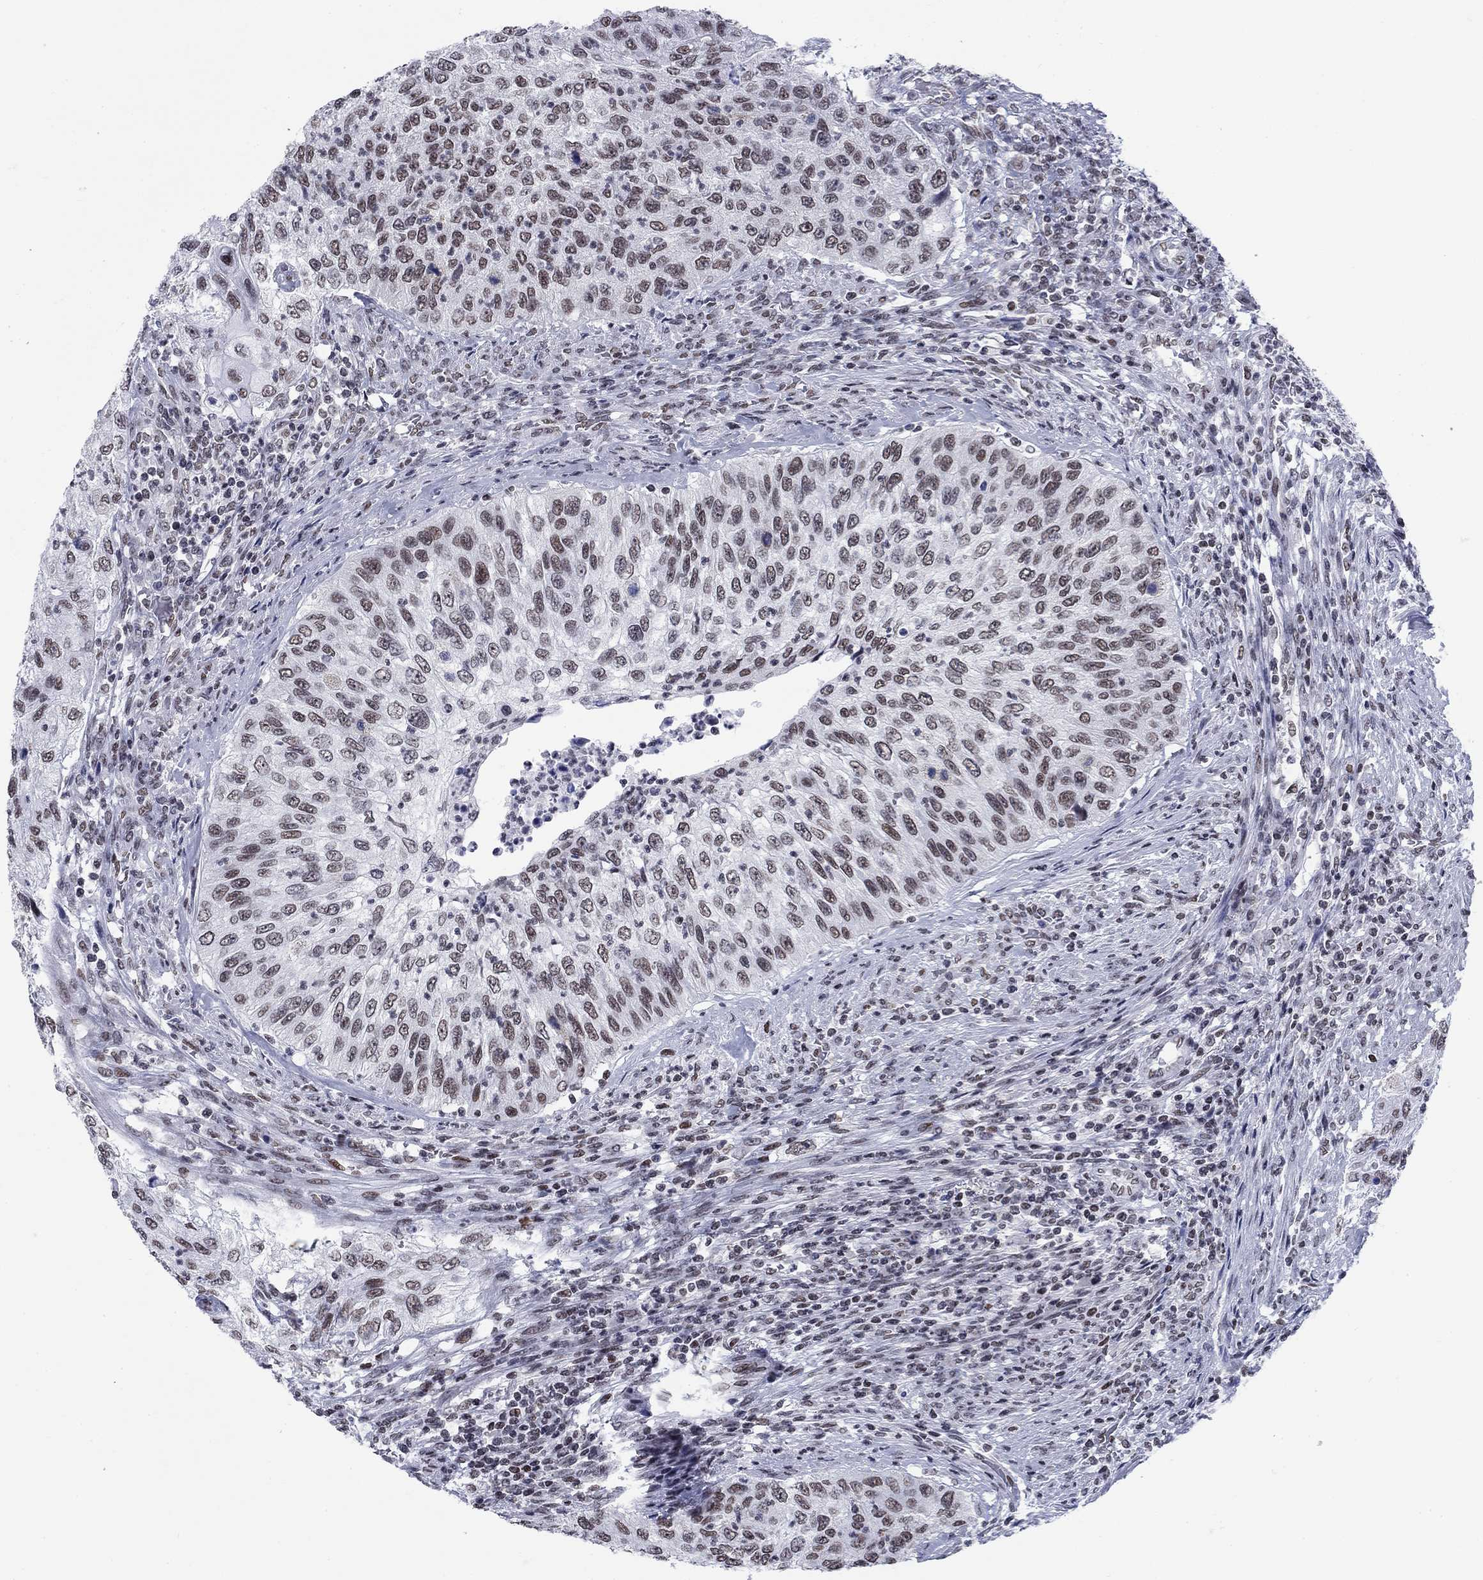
{"staining": {"intensity": "moderate", "quantity": "25%-75%", "location": "nuclear"}, "tissue": "urothelial cancer", "cell_type": "Tumor cells", "image_type": "cancer", "snomed": [{"axis": "morphology", "description": "Urothelial carcinoma, High grade"}, {"axis": "topography", "description": "Urinary bladder"}], "caption": "Protein positivity by immunohistochemistry reveals moderate nuclear expression in approximately 25%-75% of tumor cells in high-grade urothelial carcinoma. The staining is performed using DAB brown chromogen to label protein expression. The nuclei are counter-stained blue using hematoxylin.", "gene": "NPAS3", "patient": {"sex": "female", "age": 60}}